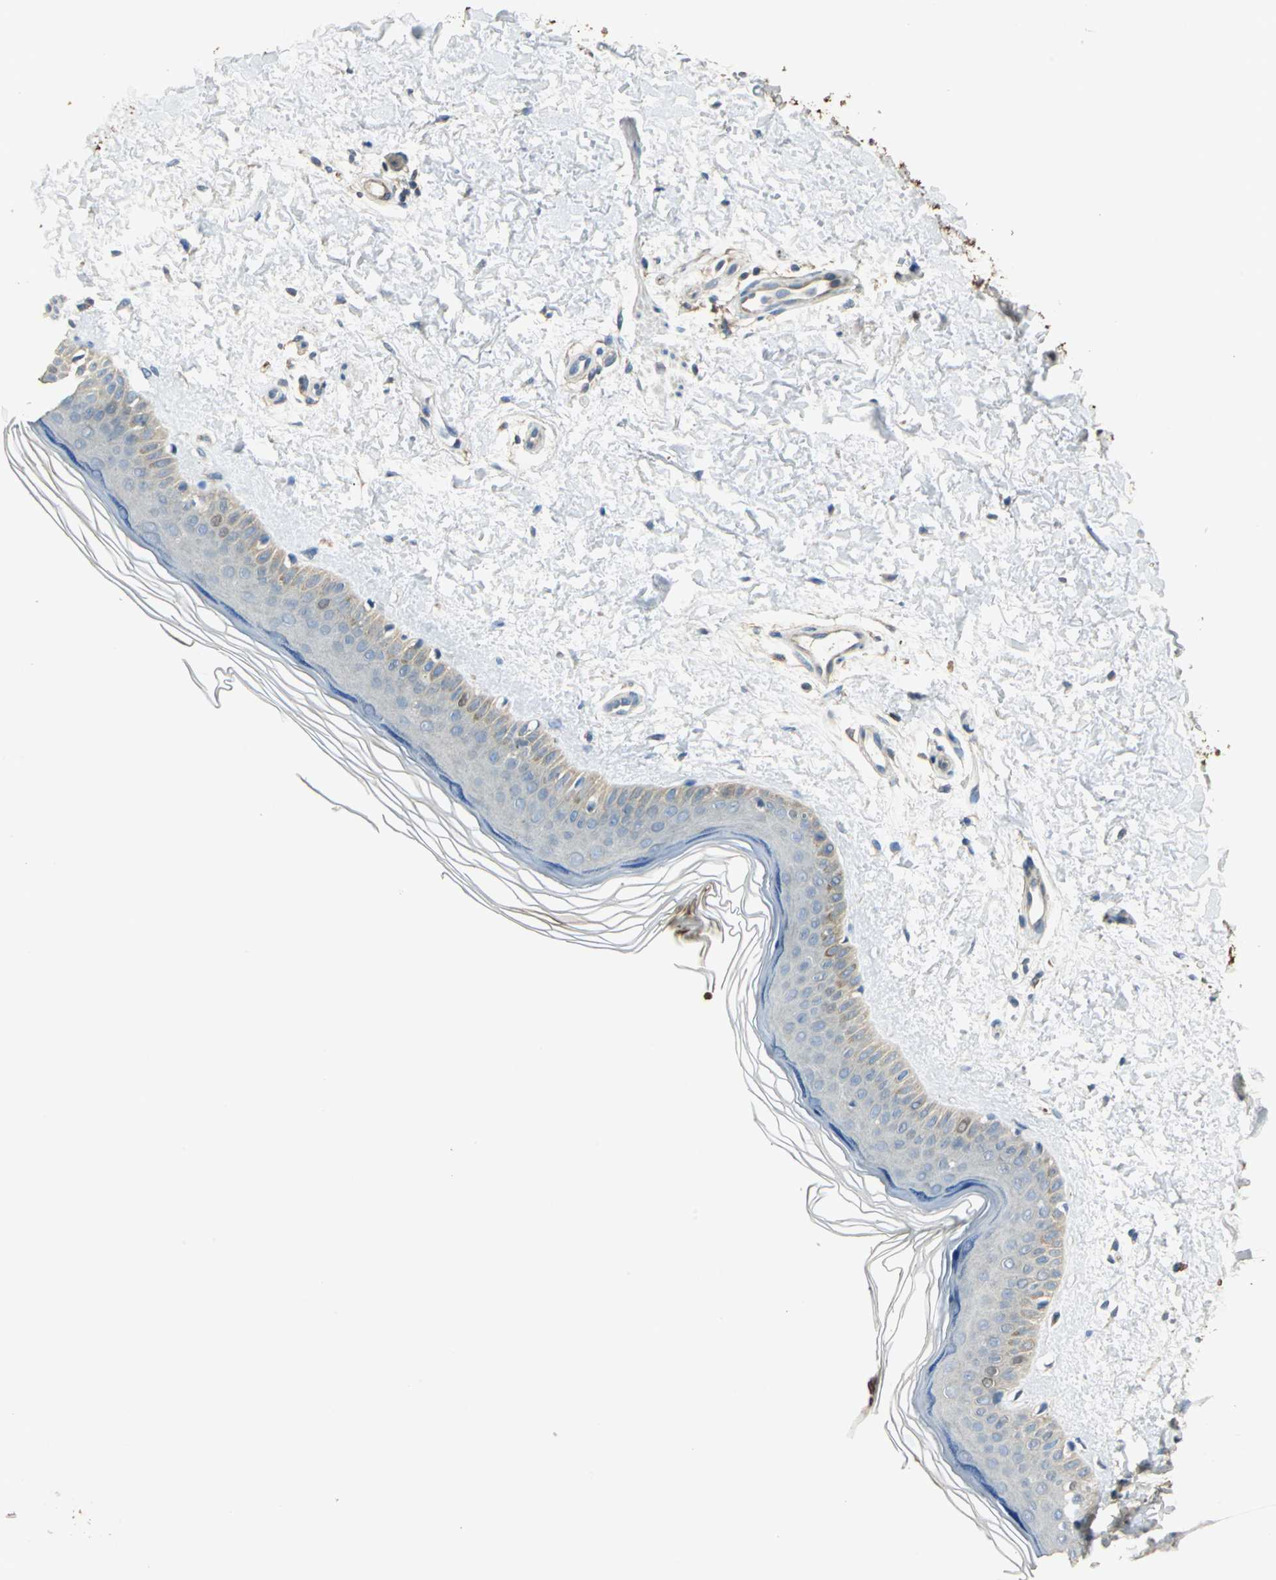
{"staining": {"intensity": "negative", "quantity": "none", "location": "none"}, "tissue": "skin", "cell_type": "Fibroblasts", "image_type": "normal", "snomed": [{"axis": "morphology", "description": "Normal tissue, NOS"}, {"axis": "topography", "description": "Skin"}], "caption": "A high-resolution histopathology image shows IHC staining of normal skin, which reveals no significant staining in fibroblasts.", "gene": "DDAH1", "patient": {"sex": "female", "age": 19}}